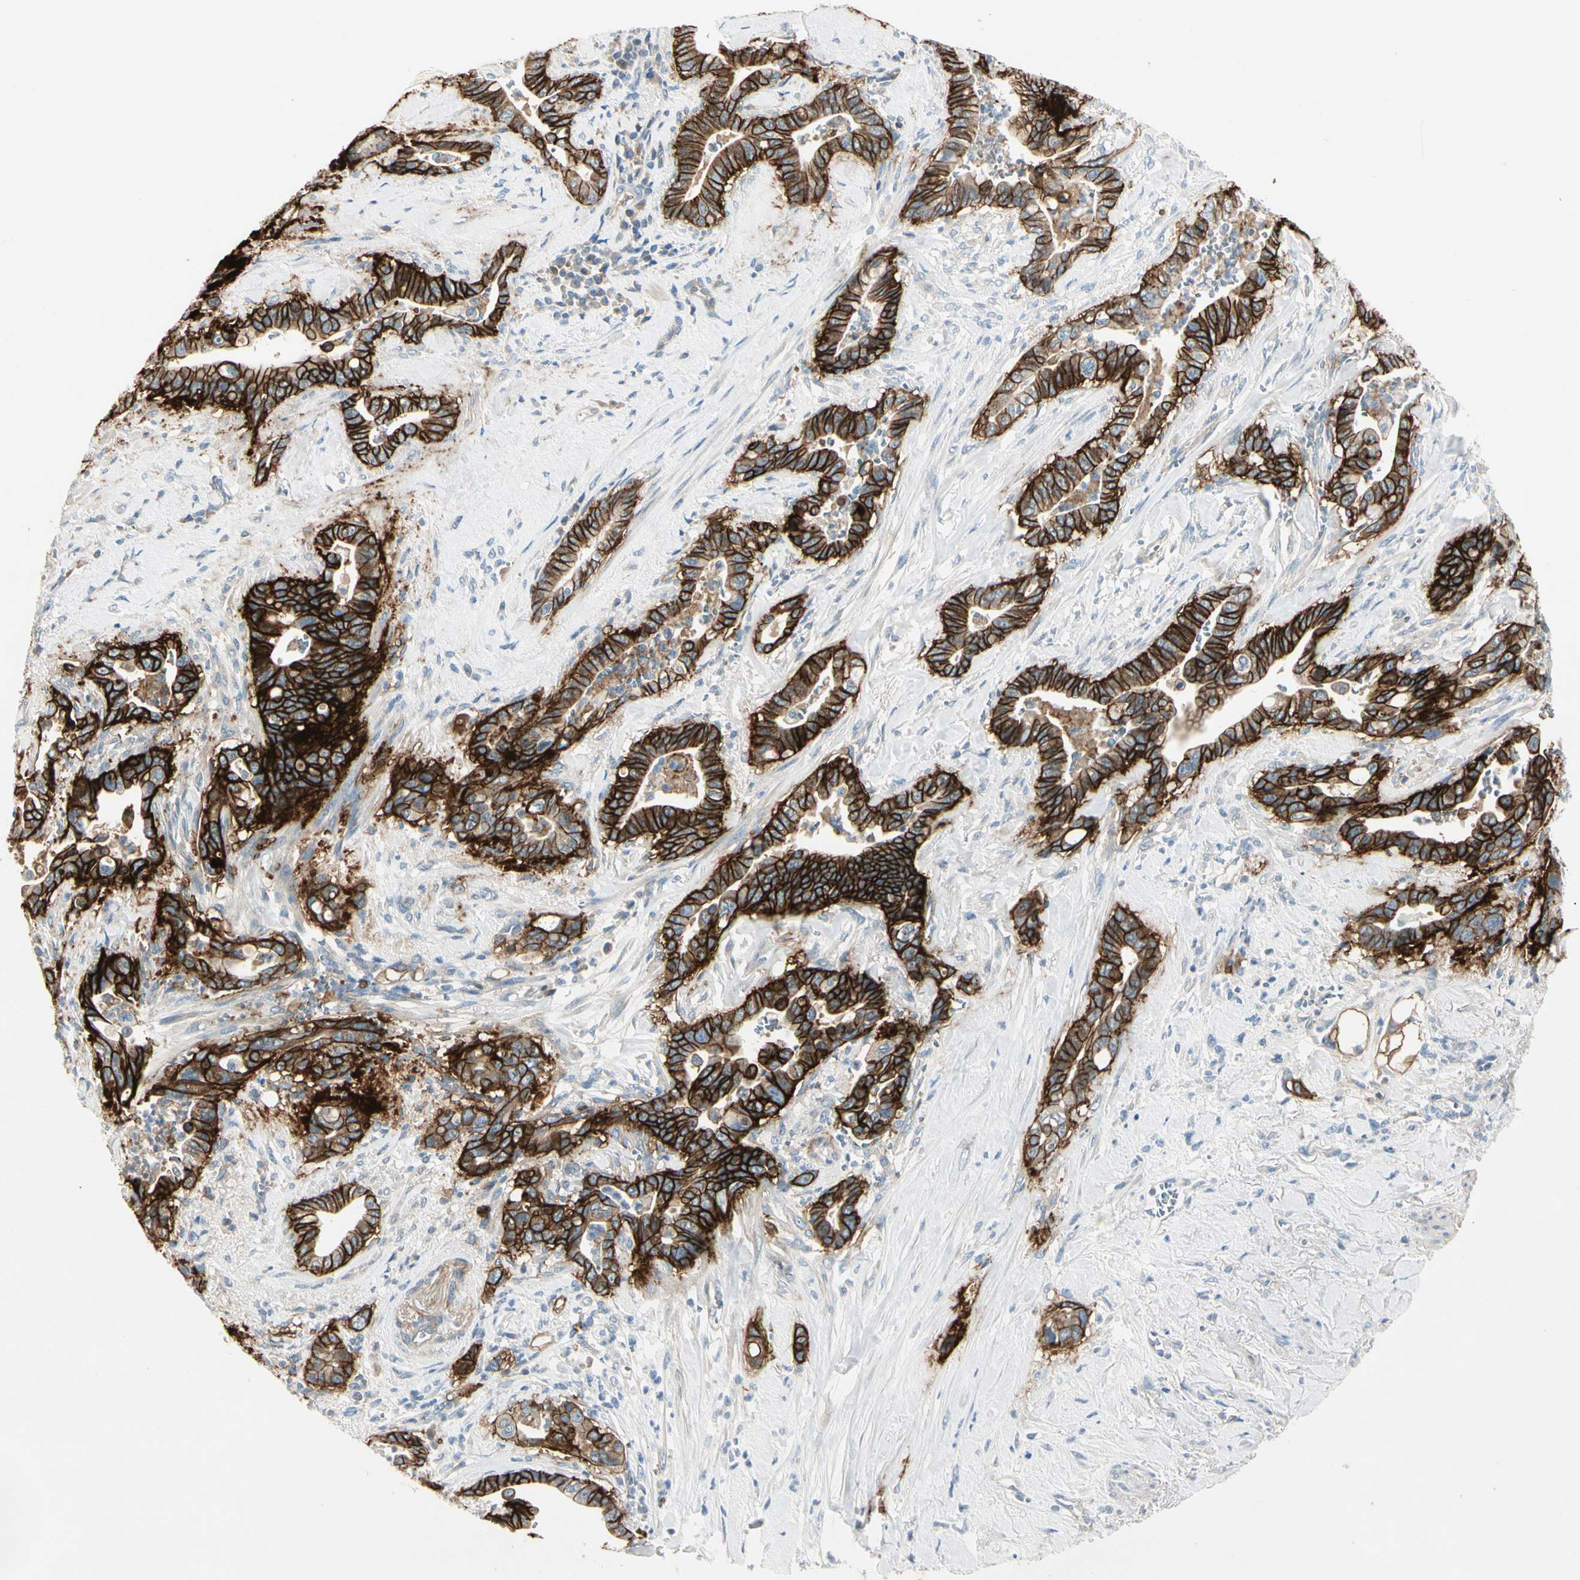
{"staining": {"intensity": "strong", "quantity": ">75%", "location": "cytoplasmic/membranous"}, "tissue": "pancreatic cancer", "cell_type": "Tumor cells", "image_type": "cancer", "snomed": [{"axis": "morphology", "description": "Adenocarcinoma, NOS"}, {"axis": "topography", "description": "Pancreas"}], "caption": "IHC (DAB) staining of human pancreatic cancer displays strong cytoplasmic/membranous protein positivity in approximately >75% of tumor cells.", "gene": "ITGA3", "patient": {"sex": "male", "age": 70}}